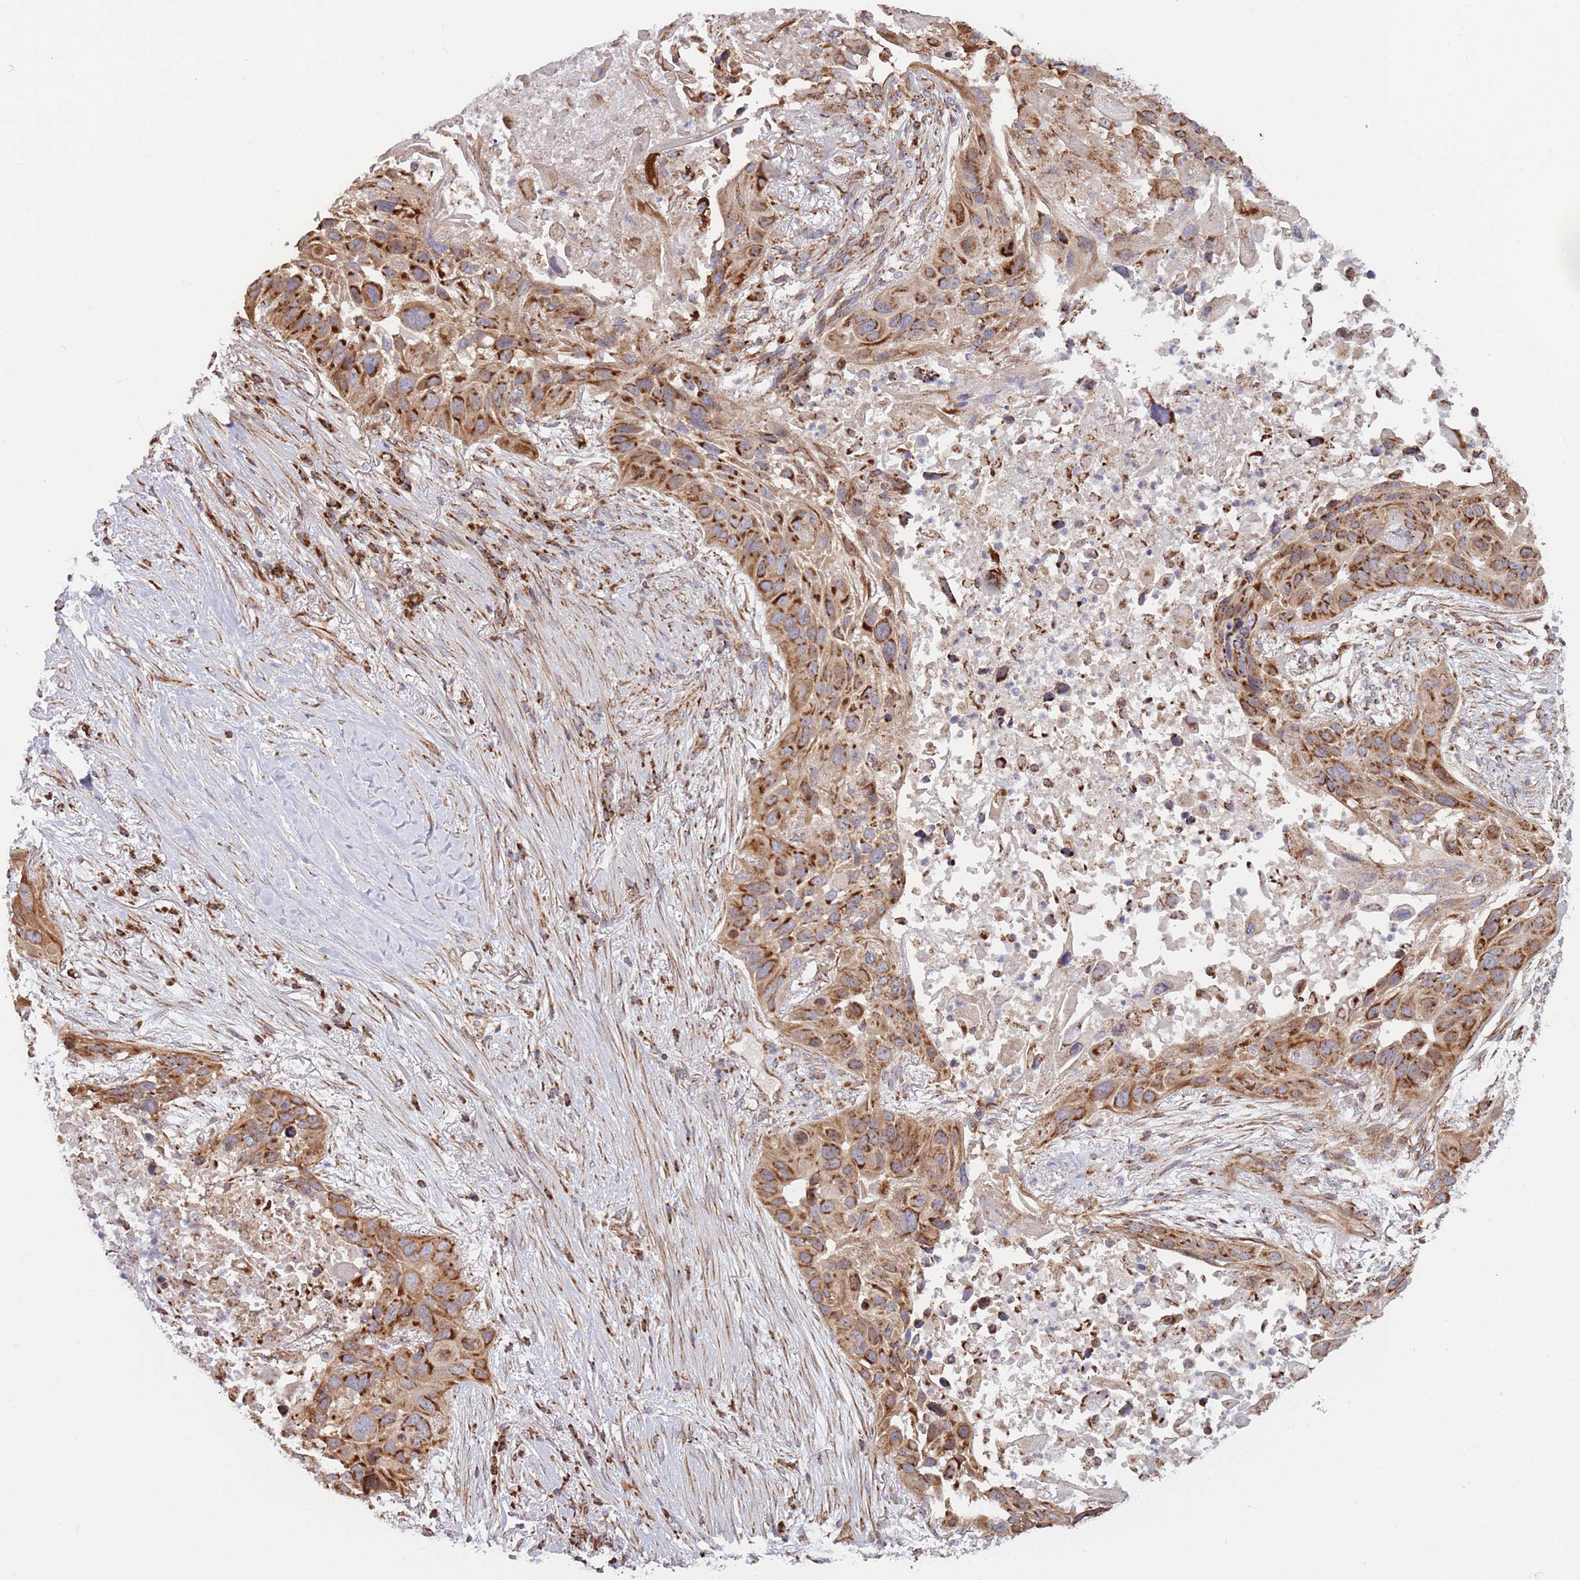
{"staining": {"intensity": "strong", "quantity": ">75%", "location": "cytoplasmic/membranous"}, "tissue": "lung cancer", "cell_type": "Tumor cells", "image_type": "cancer", "snomed": [{"axis": "morphology", "description": "Squamous cell carcinoma, NOS"}, {"axis": "topography", "description": "Lung"}], "caption": "Immunohistochemistry (IHC) of lung cancer demonstrates high levels of strong cytoplasmic/membranous expression in about >75% of tumor cells.", "gene": "ATP5PD", "patient": {"sex": "male", "age": 57}}